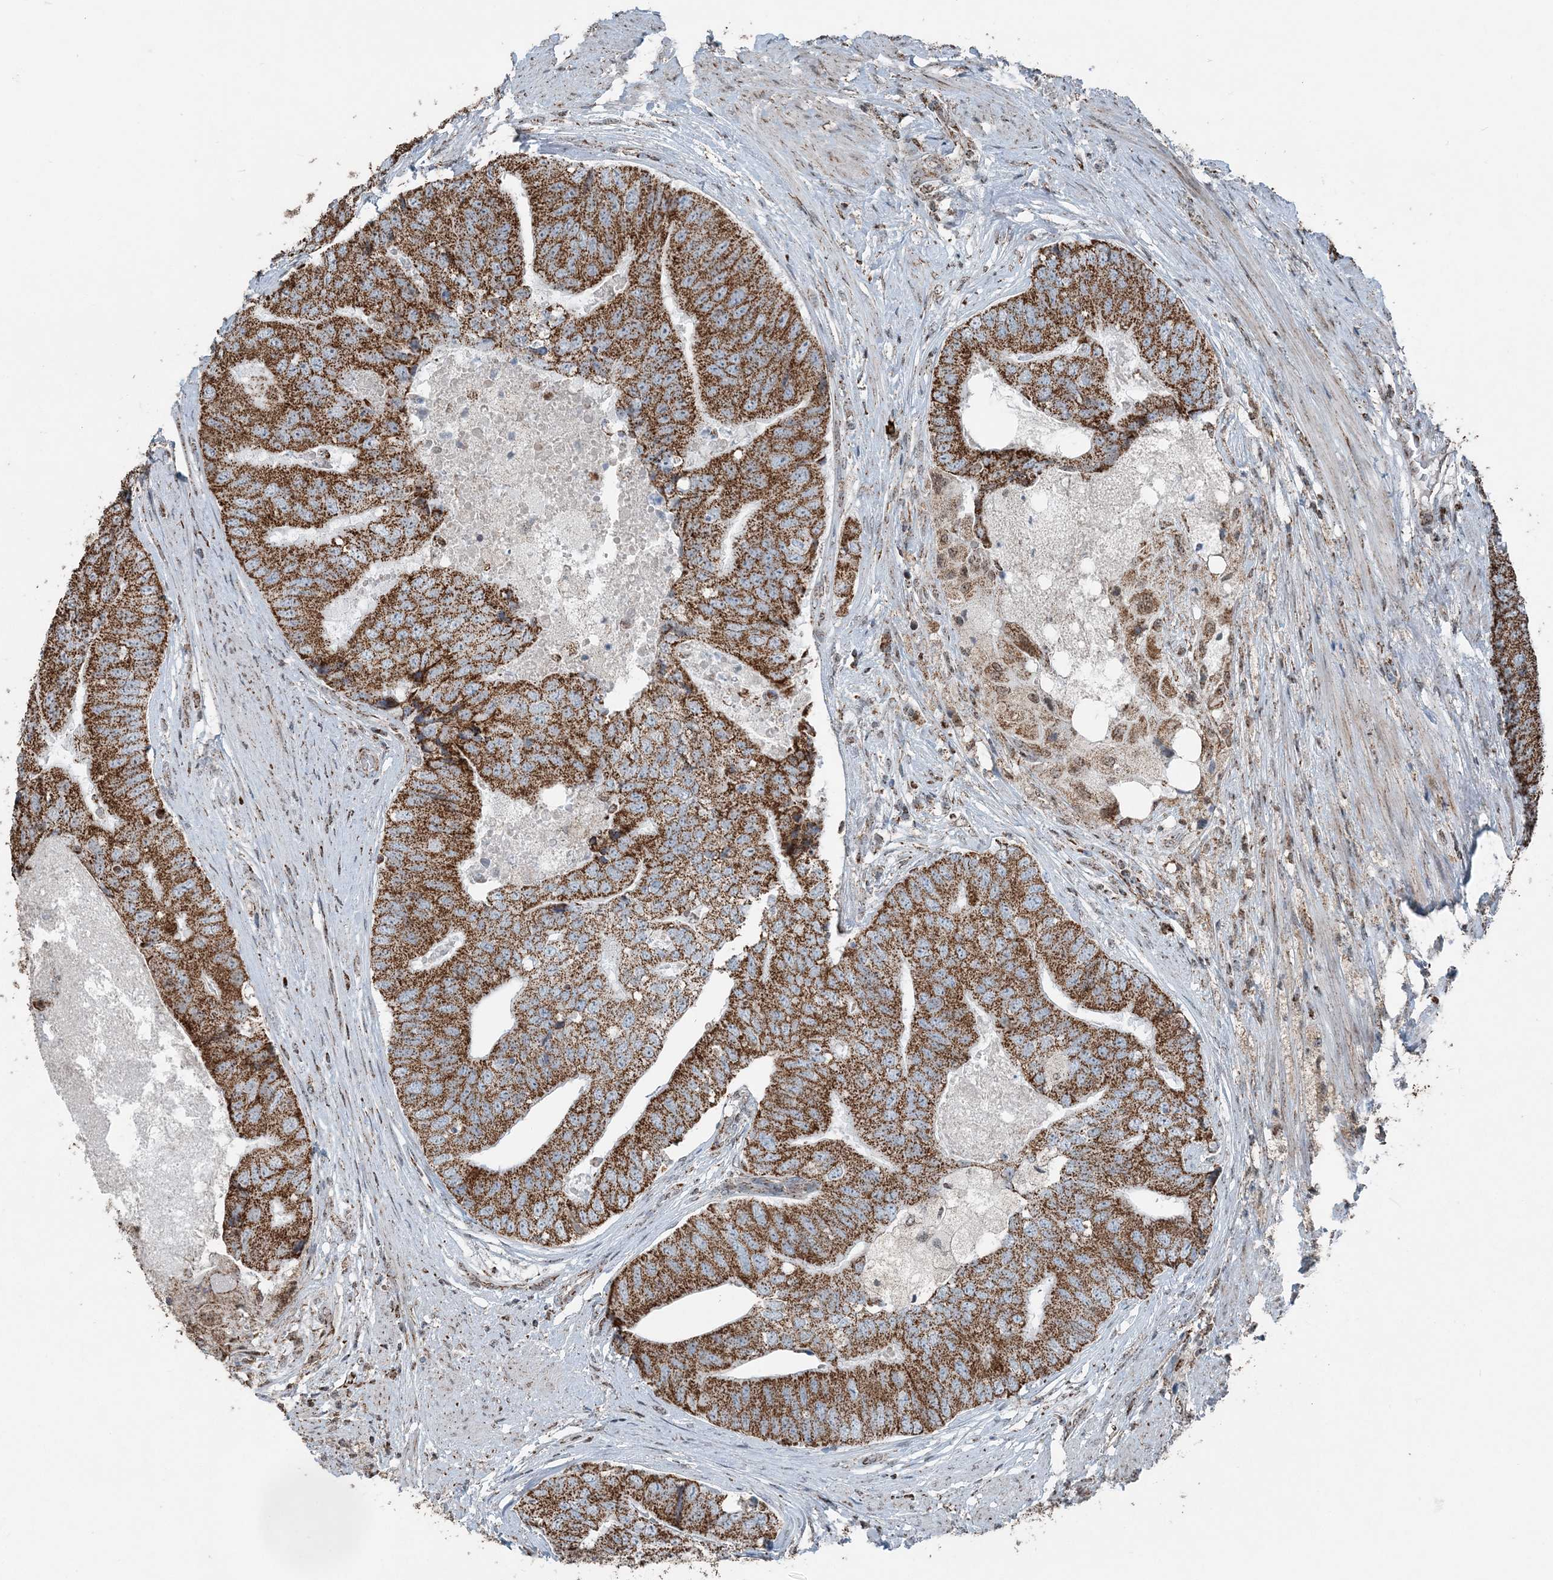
{"staining": {"intensity": "strong", "quantity": ">75%", "location": "cytoplasmic/membranous"}, "tissue": "prostate cancer", "cell_type": "Tumor cells", "image_type": "cancer", "snomed": [{"axis": "morphology", "description": "Adenocarcinoma, High grade"}, {"axis": "topography", "description": "Prostate"}], "caption": "Prostate cancer stained for a protein demonstrates strong cytoplasmic/membranous positivity in tumor cells.", "gene": "SUCLG1", "patient": {"sex": "male", "age": 70}}